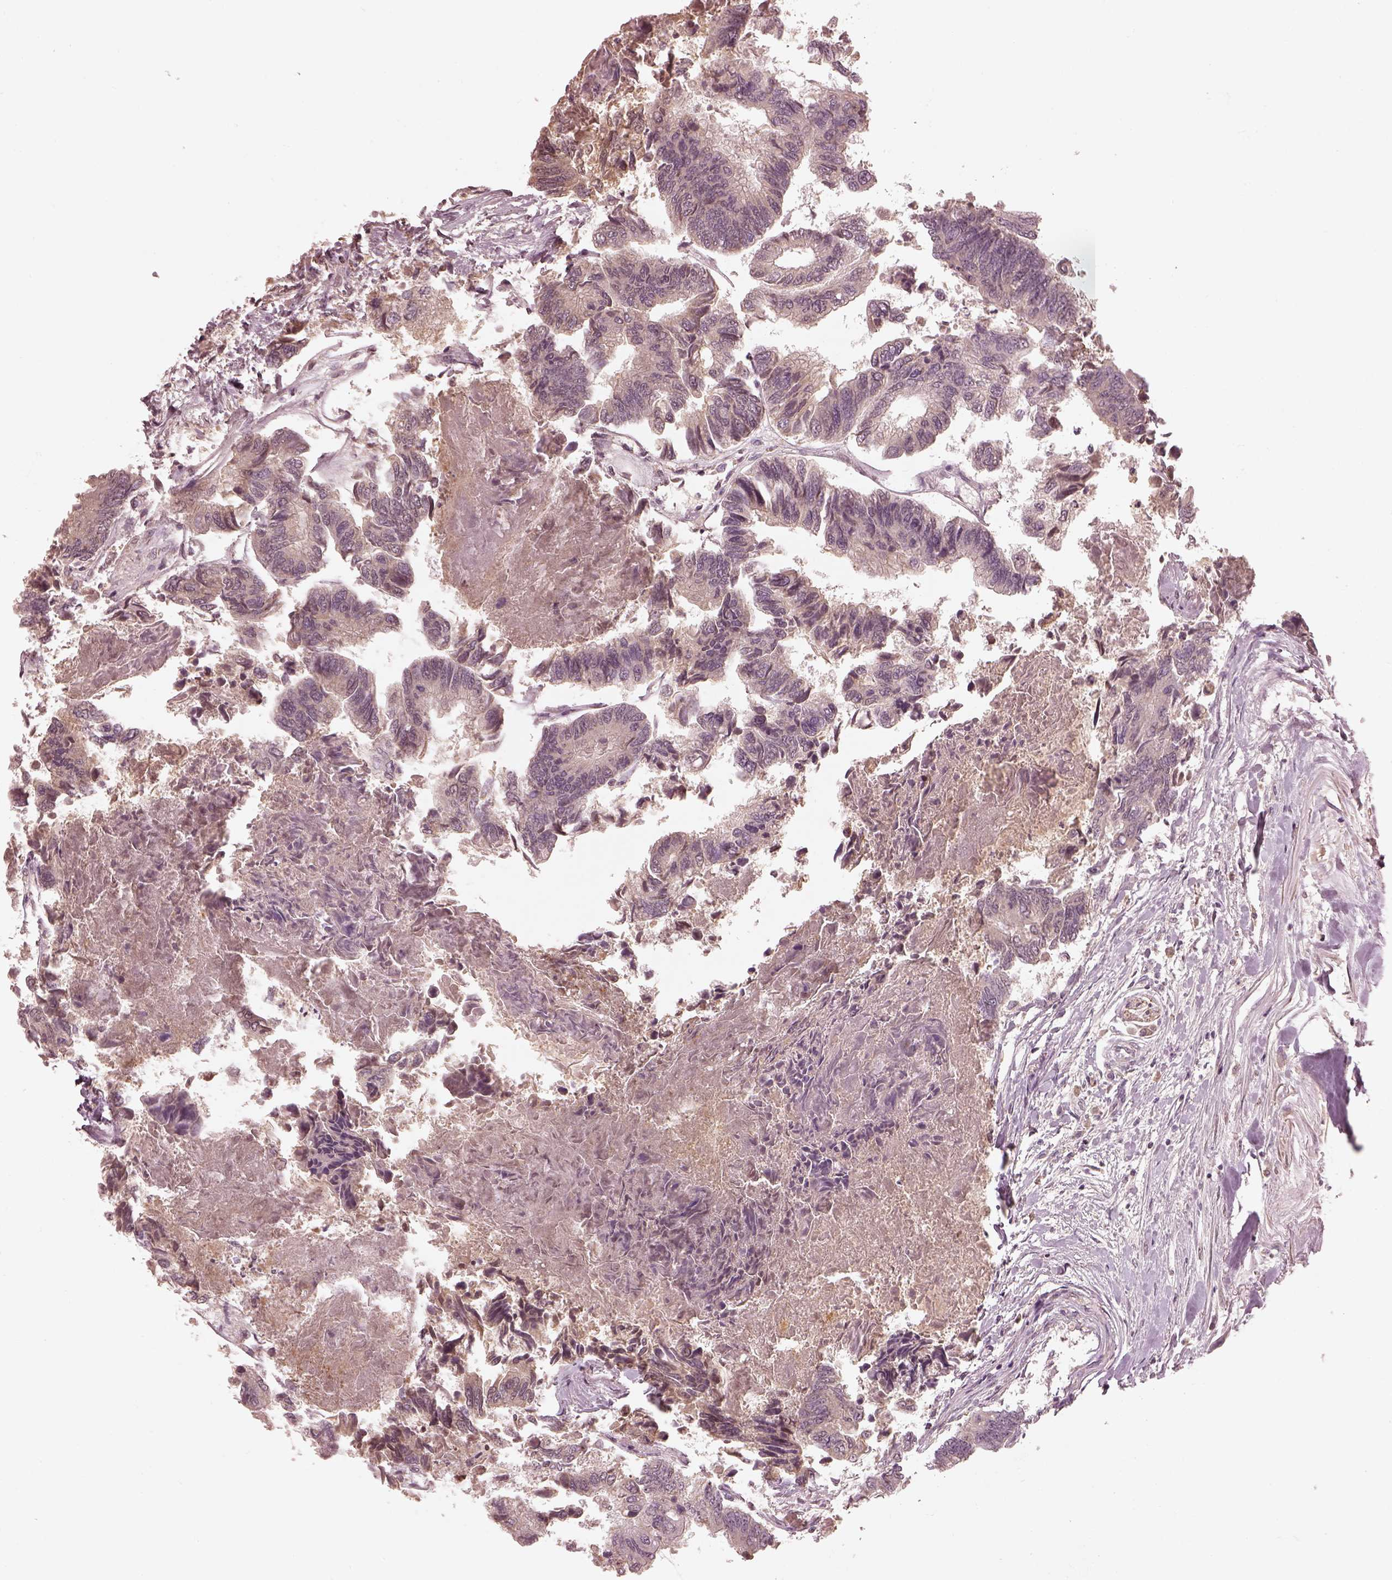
{"staining": {"intensity": "negative", "quantity": "none", "location": "none"}, "tissue": "colorectal cancer", "cell_type": "Tumor cells", "image_type": "cancer", "snomed": [{"axis": "morphology", "description": "Adenocarcinoma, NOS"}, {"axis": "topography", "description": "Colon"}], "caption": "This is a photomicrograph of immunohistochemistry (IHC) staining of adenocarcinoma (colorectal), which shows no expression in tumor cells.", "gene": "CALR3", "patient": {"sex": "female", "age": 65}}